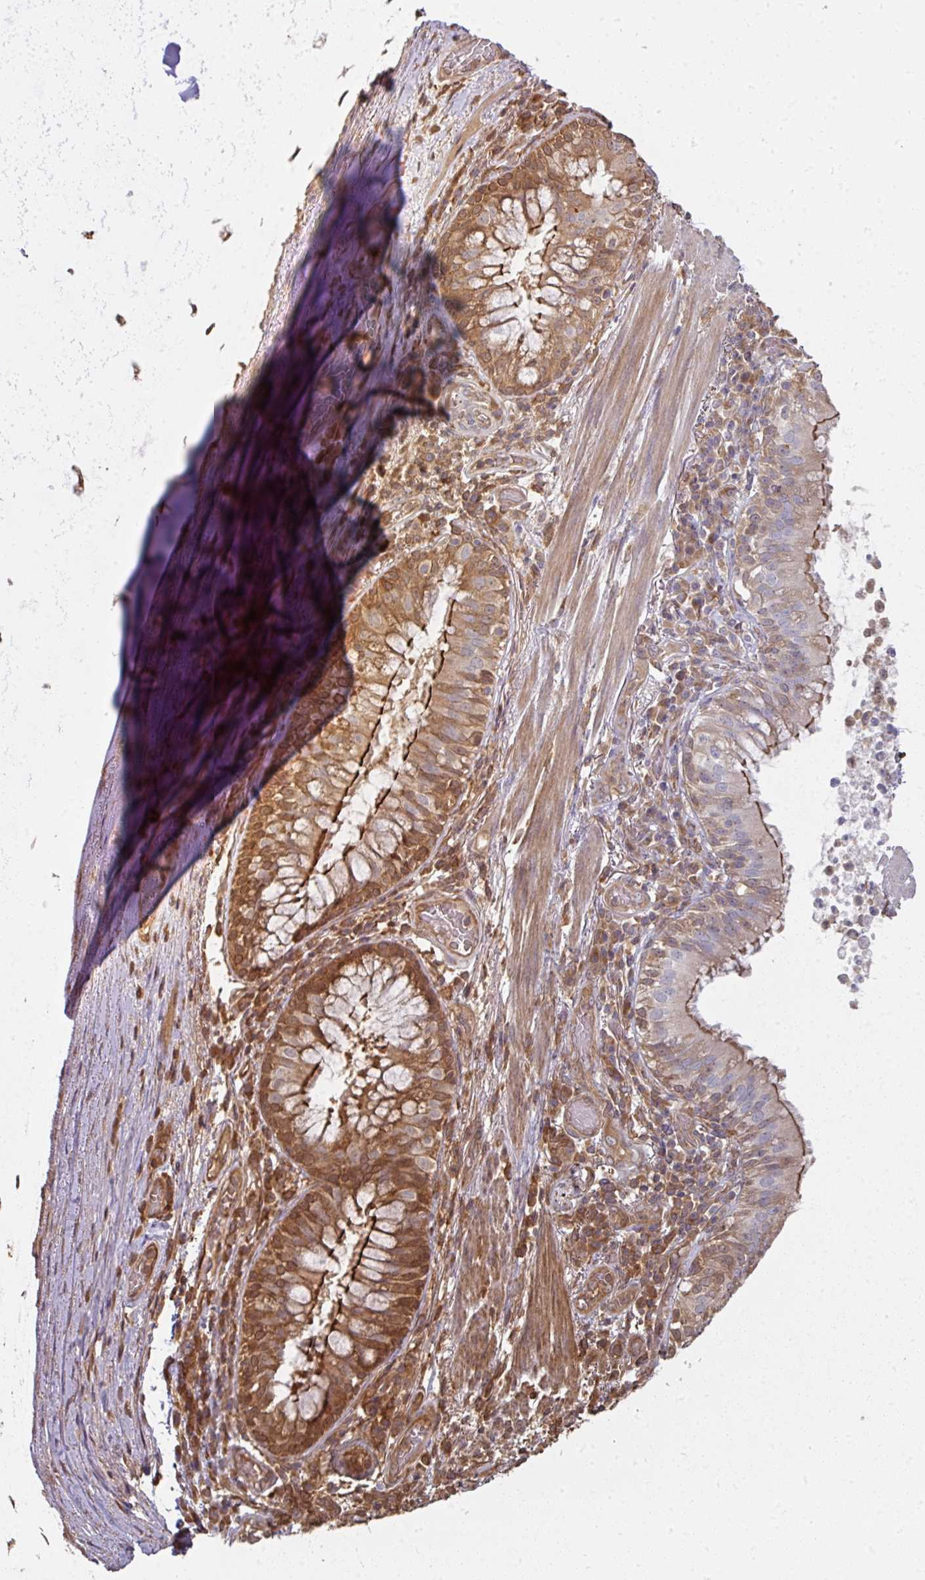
{"staining": {"intensity": "strong", "quantity": "25%-75%", "location": "cytoplasmic/membranous"}, "tissue": "bronchus", "cell_type": "Respiratory epithelial cells", "image_type": "normal", "snomed": [{"axis": "morphology", "description": "Normal tissue, NOS"}, {"axis": "topography", "description": "Cartilage tissue"}, {"axis": "topography", "description": "Bronchus"}], "caption": "Benign bronchus demonstrates strong cytoplasmic/membranous expression in approximately 25%-75% of respiratory epithelial cells.", "gene": "EIF4EBP2", "patient": {"sex": "male", "age": 56}}